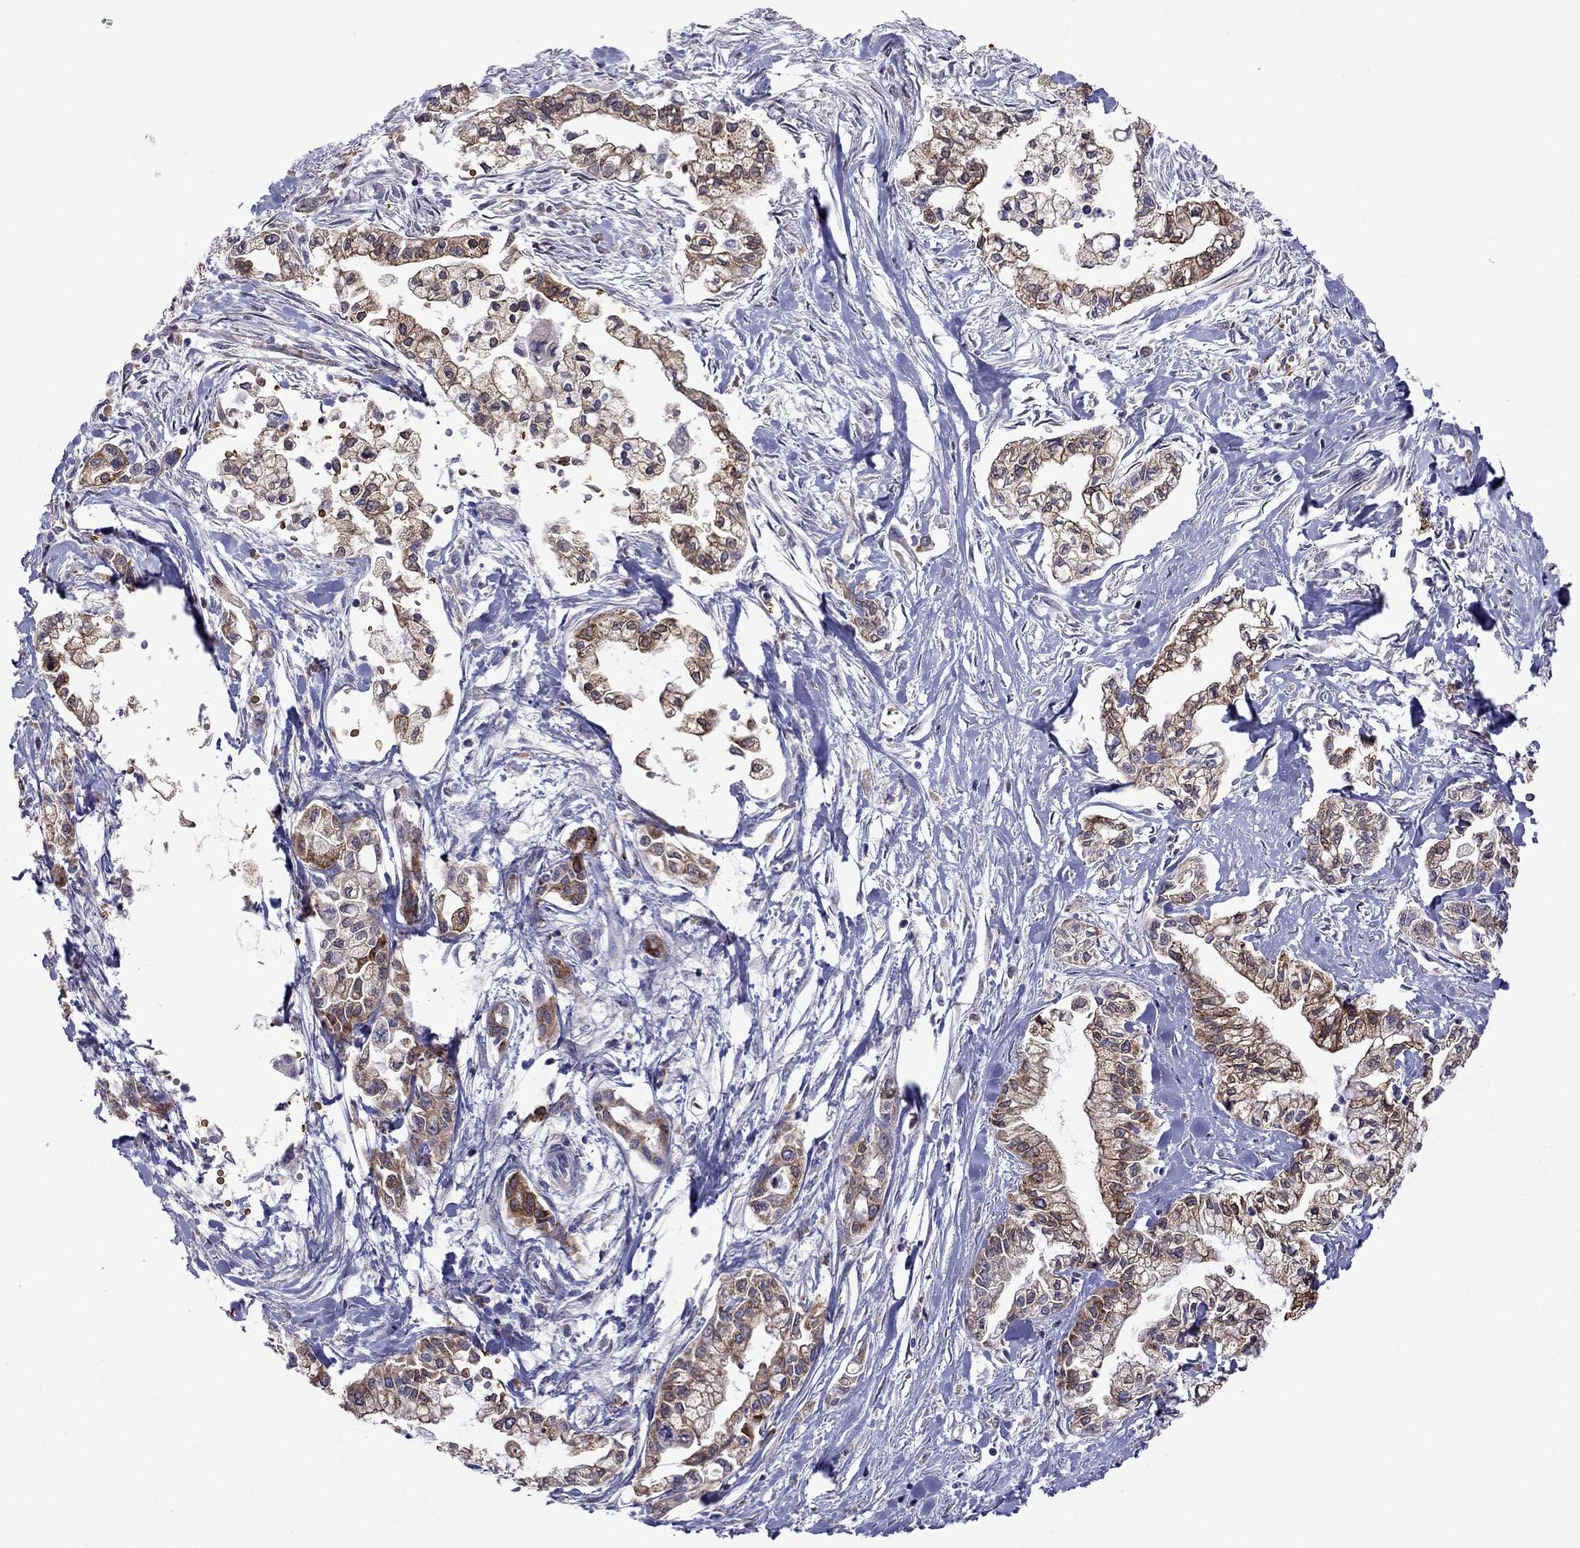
{"staining": {"intensity": "moderate", "quantity": ">75%", "location": "cytoplasmic/membranous"}, "tissue": "pancreatic cancer", "cell_type": "Tumor cells", "image_type": "cancer", "snomed": [{"axis": "morphology", "description": "Adenocarcinoma, NOS"}, {"axis": "topography", "description": "Pancreas"}], "caption": "Approximately >75% of tumor cells in pancreatic cancer reveal moderate cytoplasmic/membranous protein expression as visualized by brown immunohistochemical staining.", "gene": "ADAM28", "patient": {"sex": "male", "age": 54}}